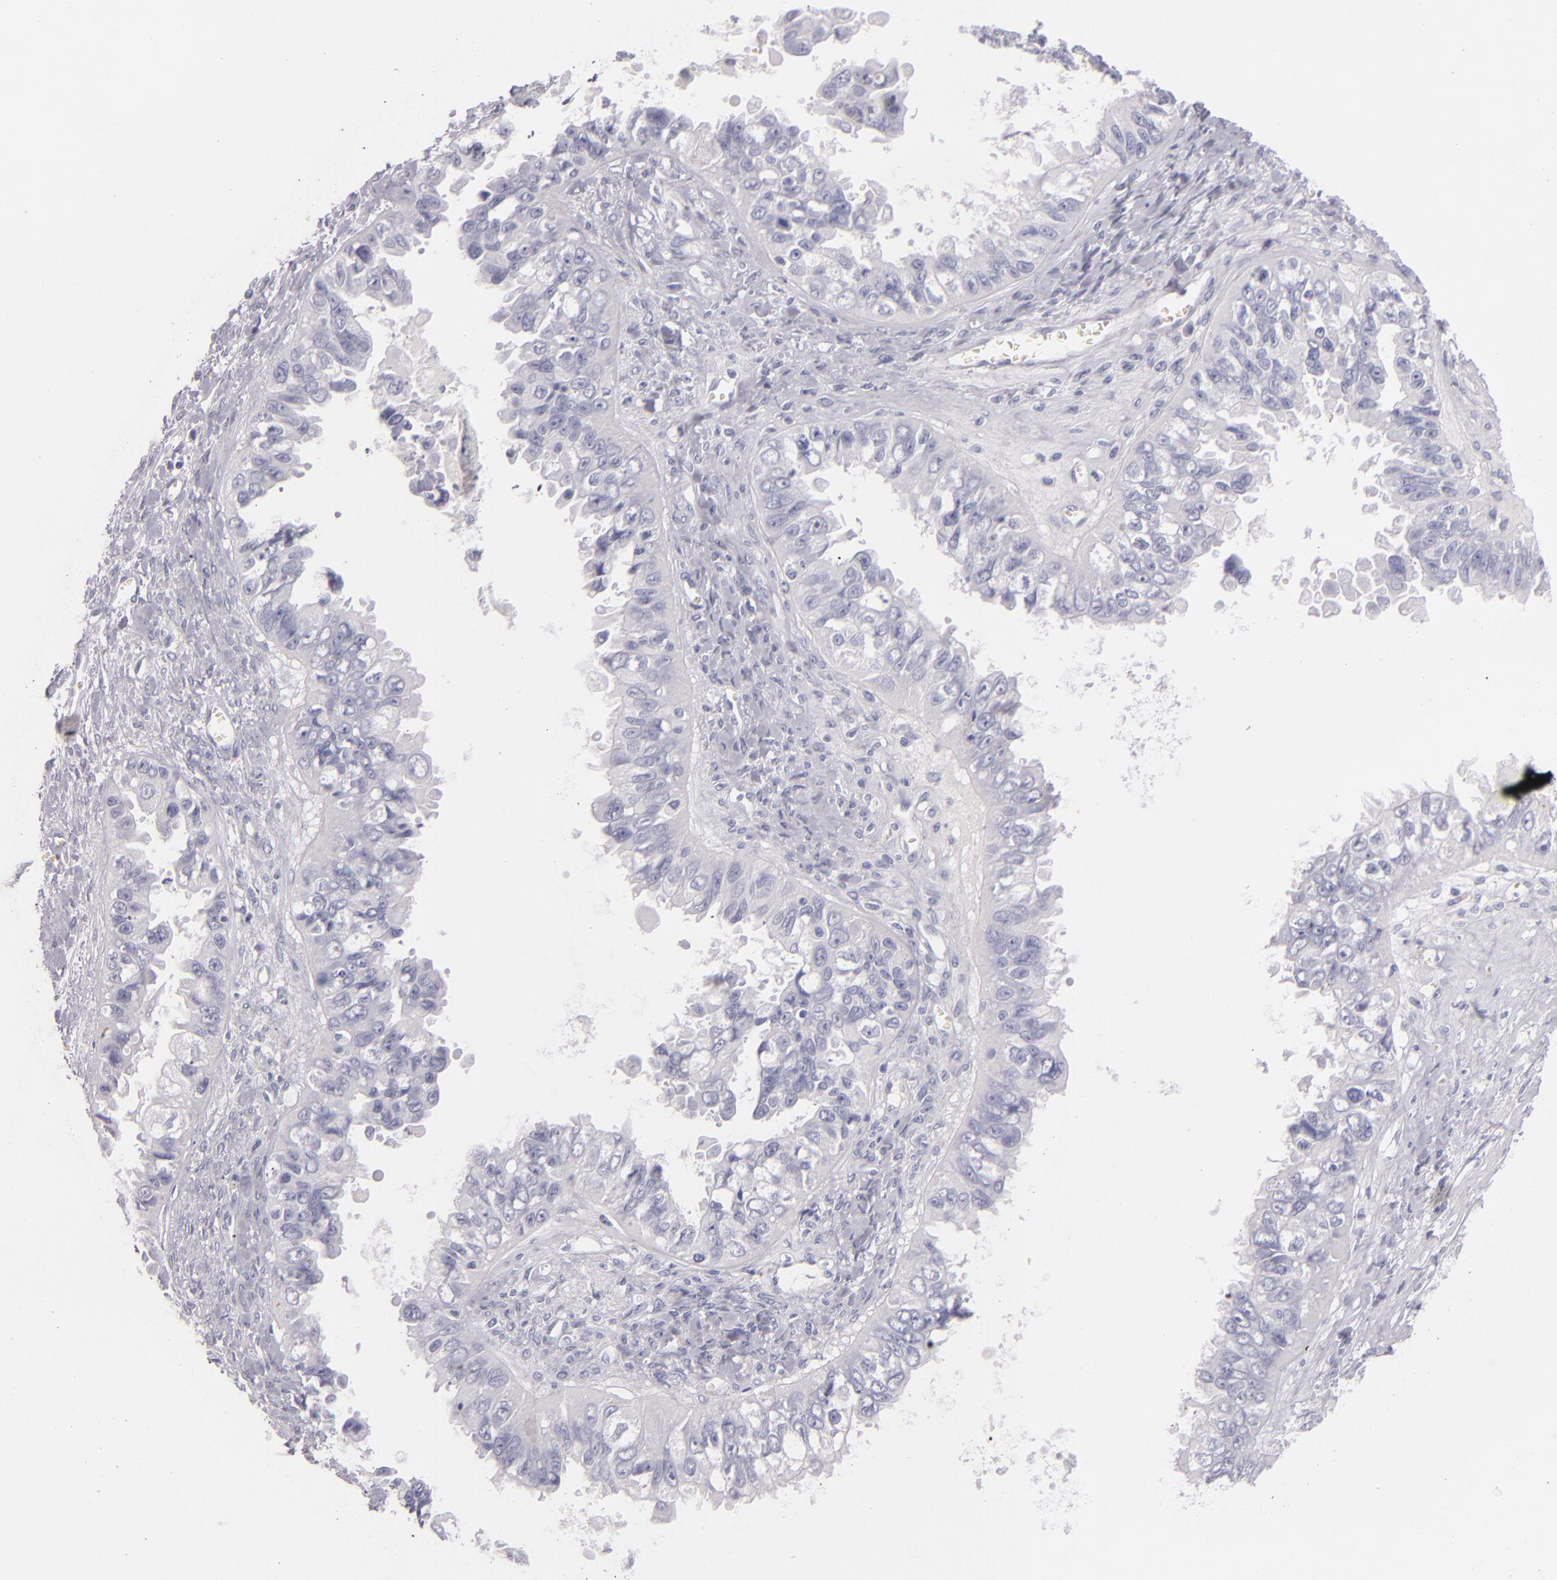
{"staining": {"intensity": "negative", "quantity": "none", "location": "none"}, "tissue": "ovarian cancer", "cell_type": "Tumor cells", "image_type": "cancer", "snomed": [{"axis": "morphology", "description": "Carcinoma, endometroid"}, {"axis": "topography", "description": "Ovary"}], "caption": "Endometroid carcinoma (ovarian) was stained to show a protein in brown. There is no significant staining in tumor cells.", "gene": "TPSD1", "patient": {"sex": "female", "age": 85}}